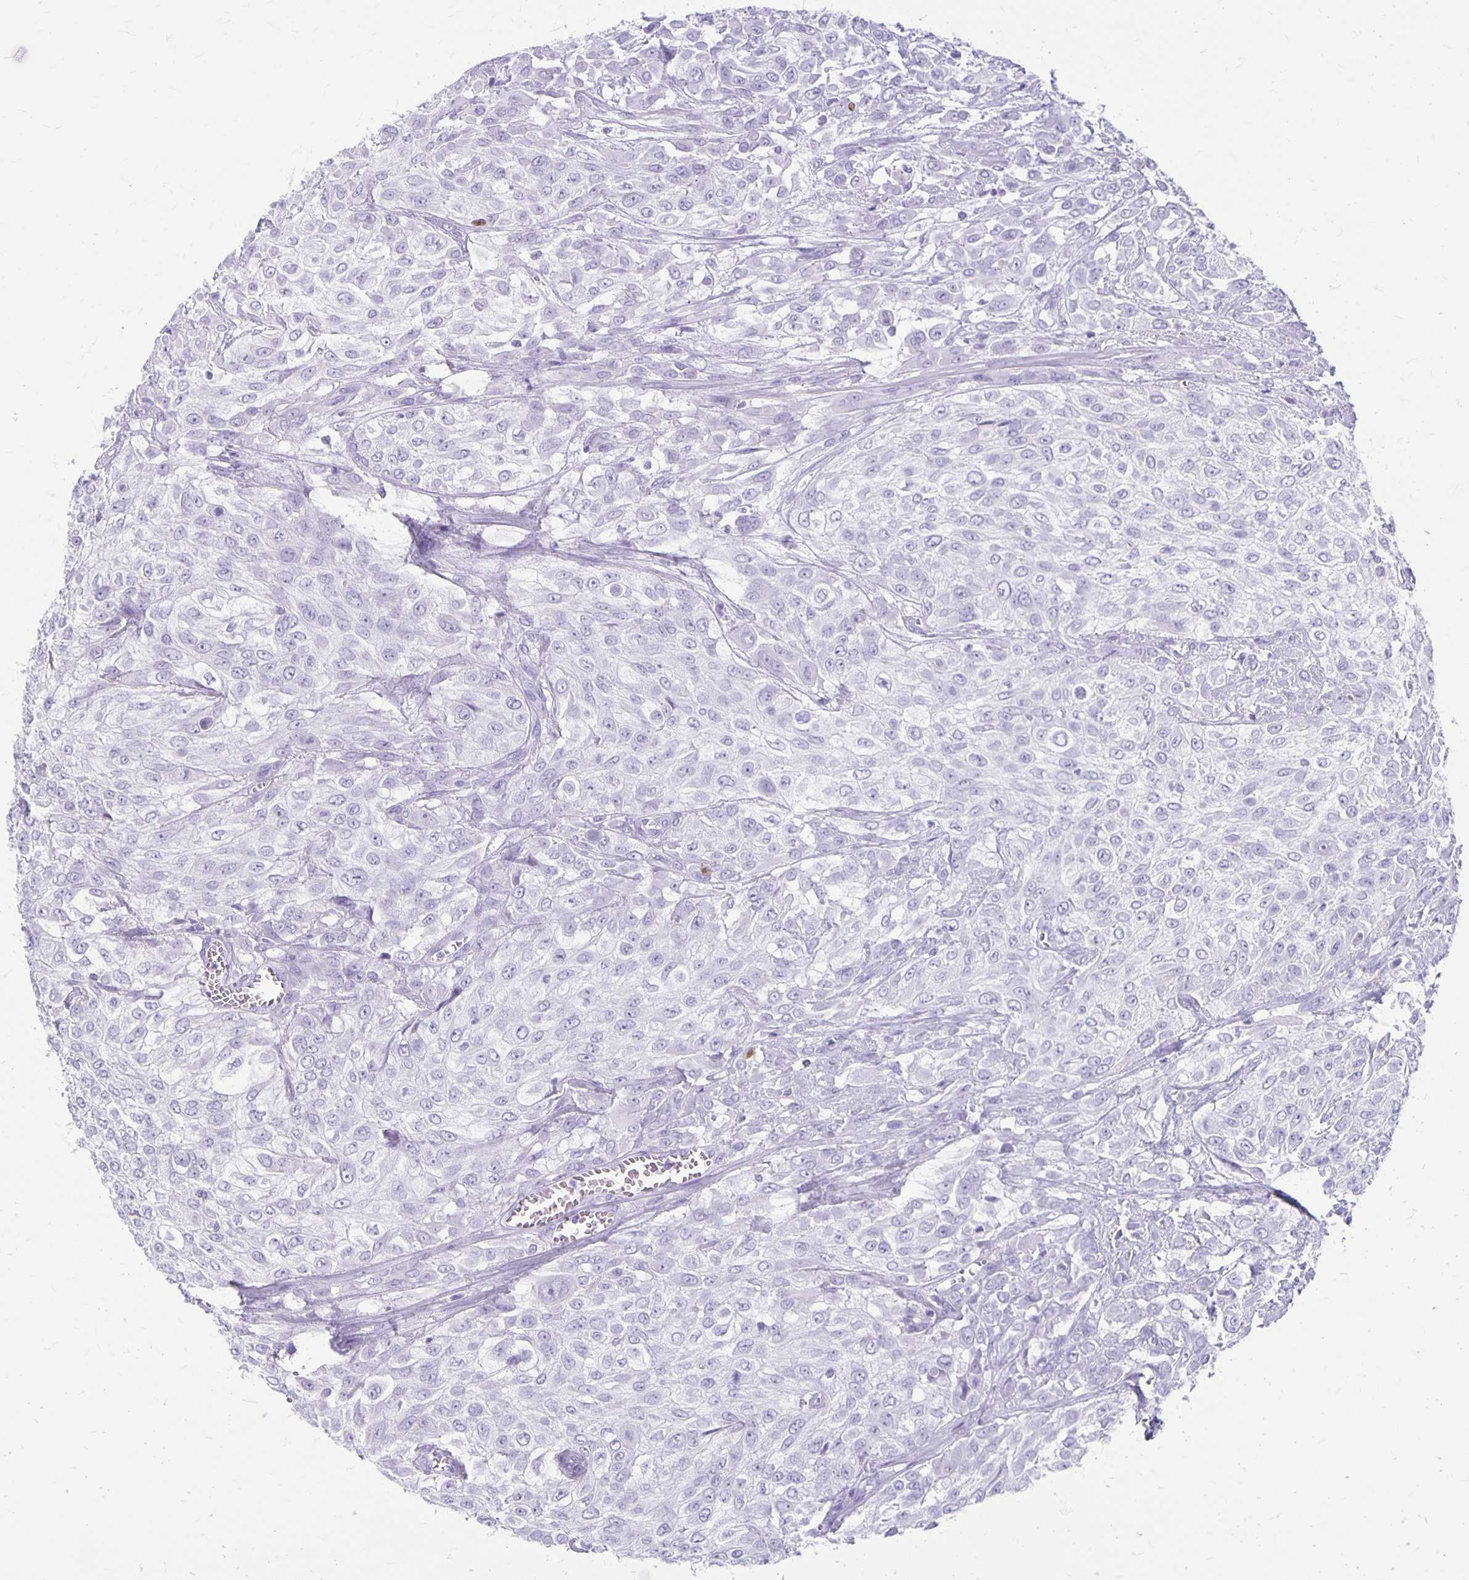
{"staining": {"intensity": "negative", "quantity": "none", "location": "none"}, "tissue": "urothelial cancer", "cell_type": "Tumor cells", "image_type": "cancer", "snomed": [{"axis": "morphology", "description": "Urothelial carcinoma, High grade"}, {"axis": "topography", "description": "Urinary bladder"}], "caption": "IHC micrograph of neoplastic tissue: urothelial cancer stained with DAB (3,3'-diaminobenzidine) exhibits no significant protein expression in tumor cells. (Brightfield microscopy of DAB (3,3'-diaminobenzidine) IHC at high magnification).", "gene": "MAGEC2", "patient": {"sex": "male", "age": 57}}